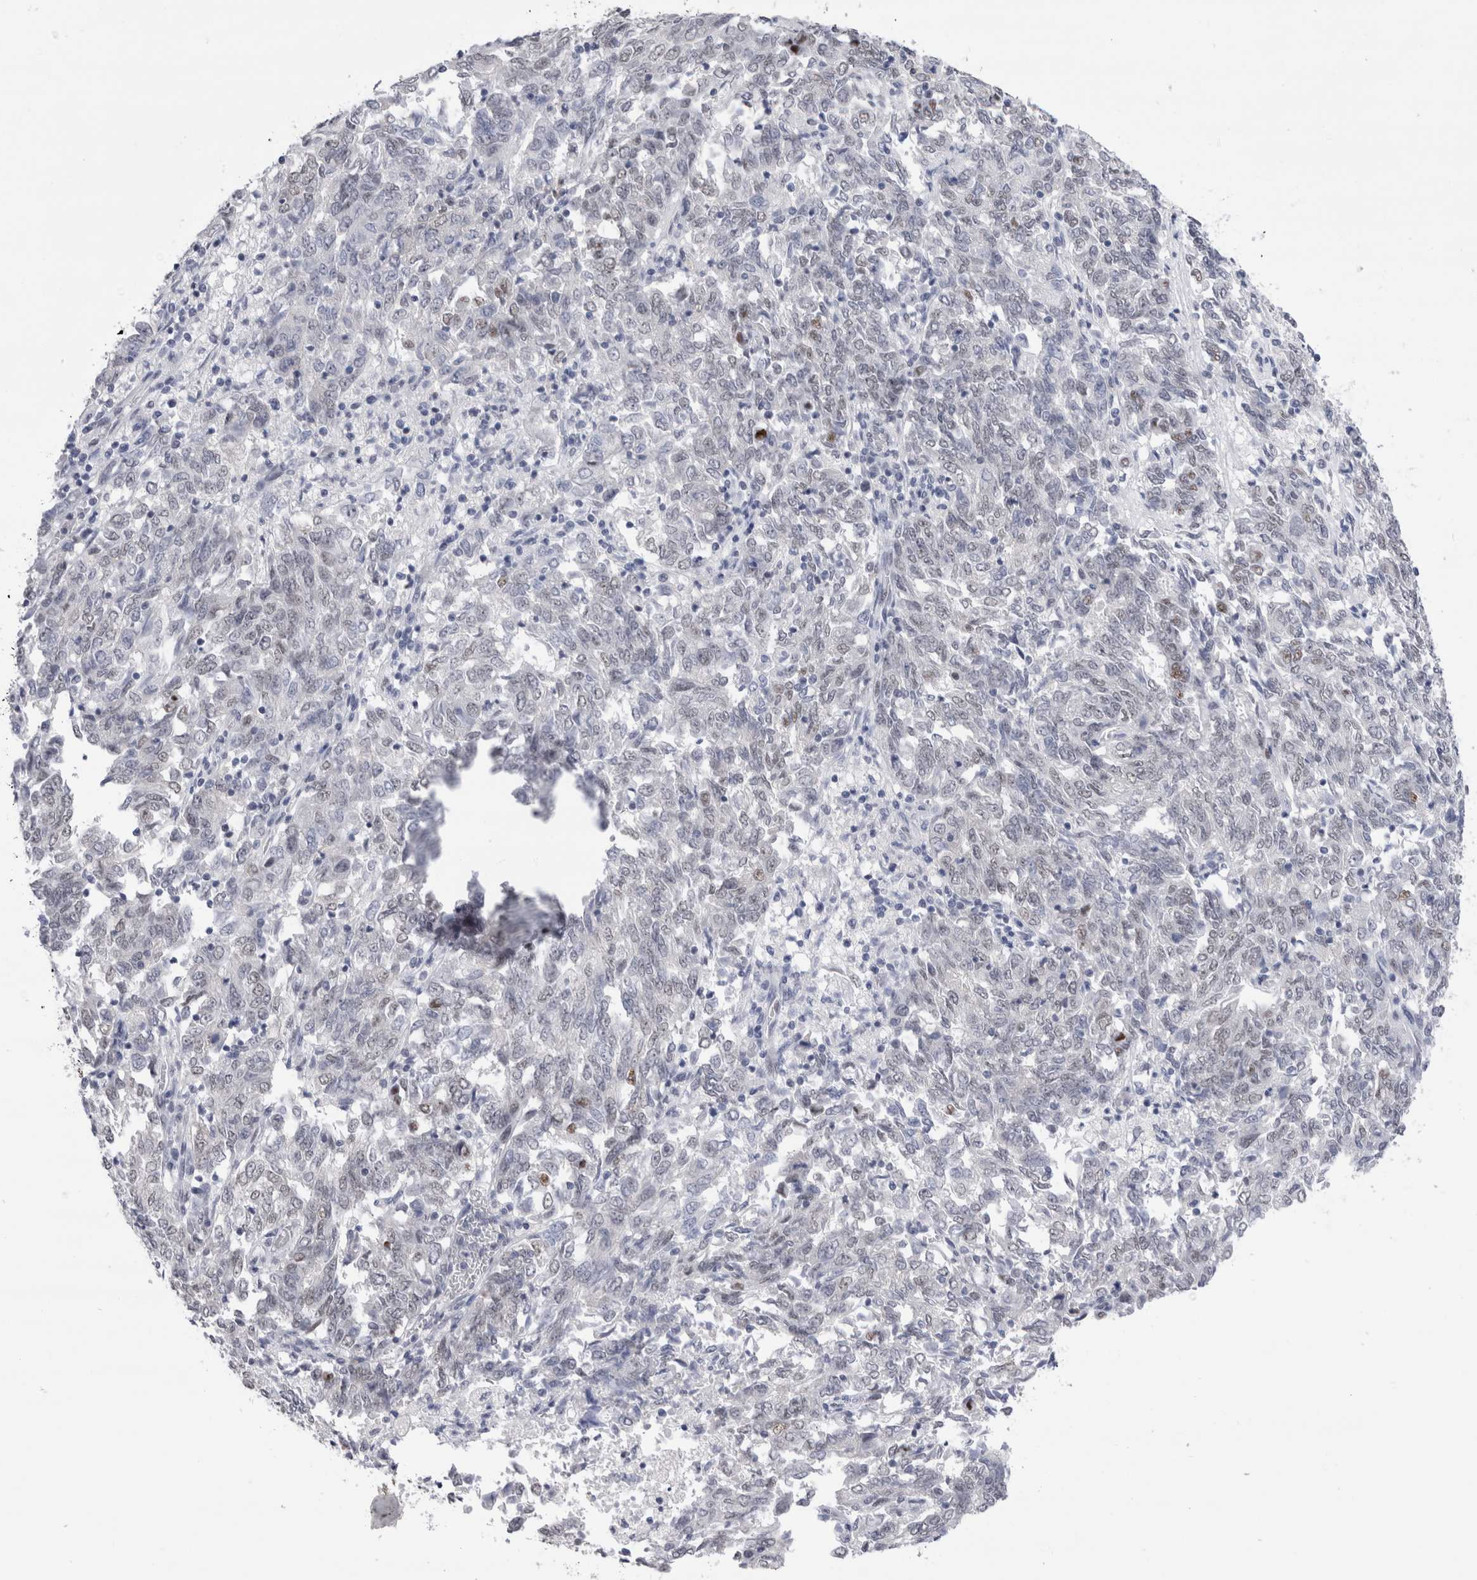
{"staining": {"intensity": "negative", "quantity": "none", "location": "none"}, "tissue": "endometrial cancer", "cell_type": "Tumor cells", "image_type": "cancer", "snomed": [{"axis": "morphology", "description": "Adenocarcinoma, NOS"}, {"axis": "topography", "description": "Endometrium"}], "caption": "Immunohistochemistry (IHC) image of neoplastic tissue: adenocarcinoma (endometrial) stained with DAB demonstrates no significant protein expression in tumor cells.", "gene": "RBM6", "patient": {"sex": "female", "age": 80}}